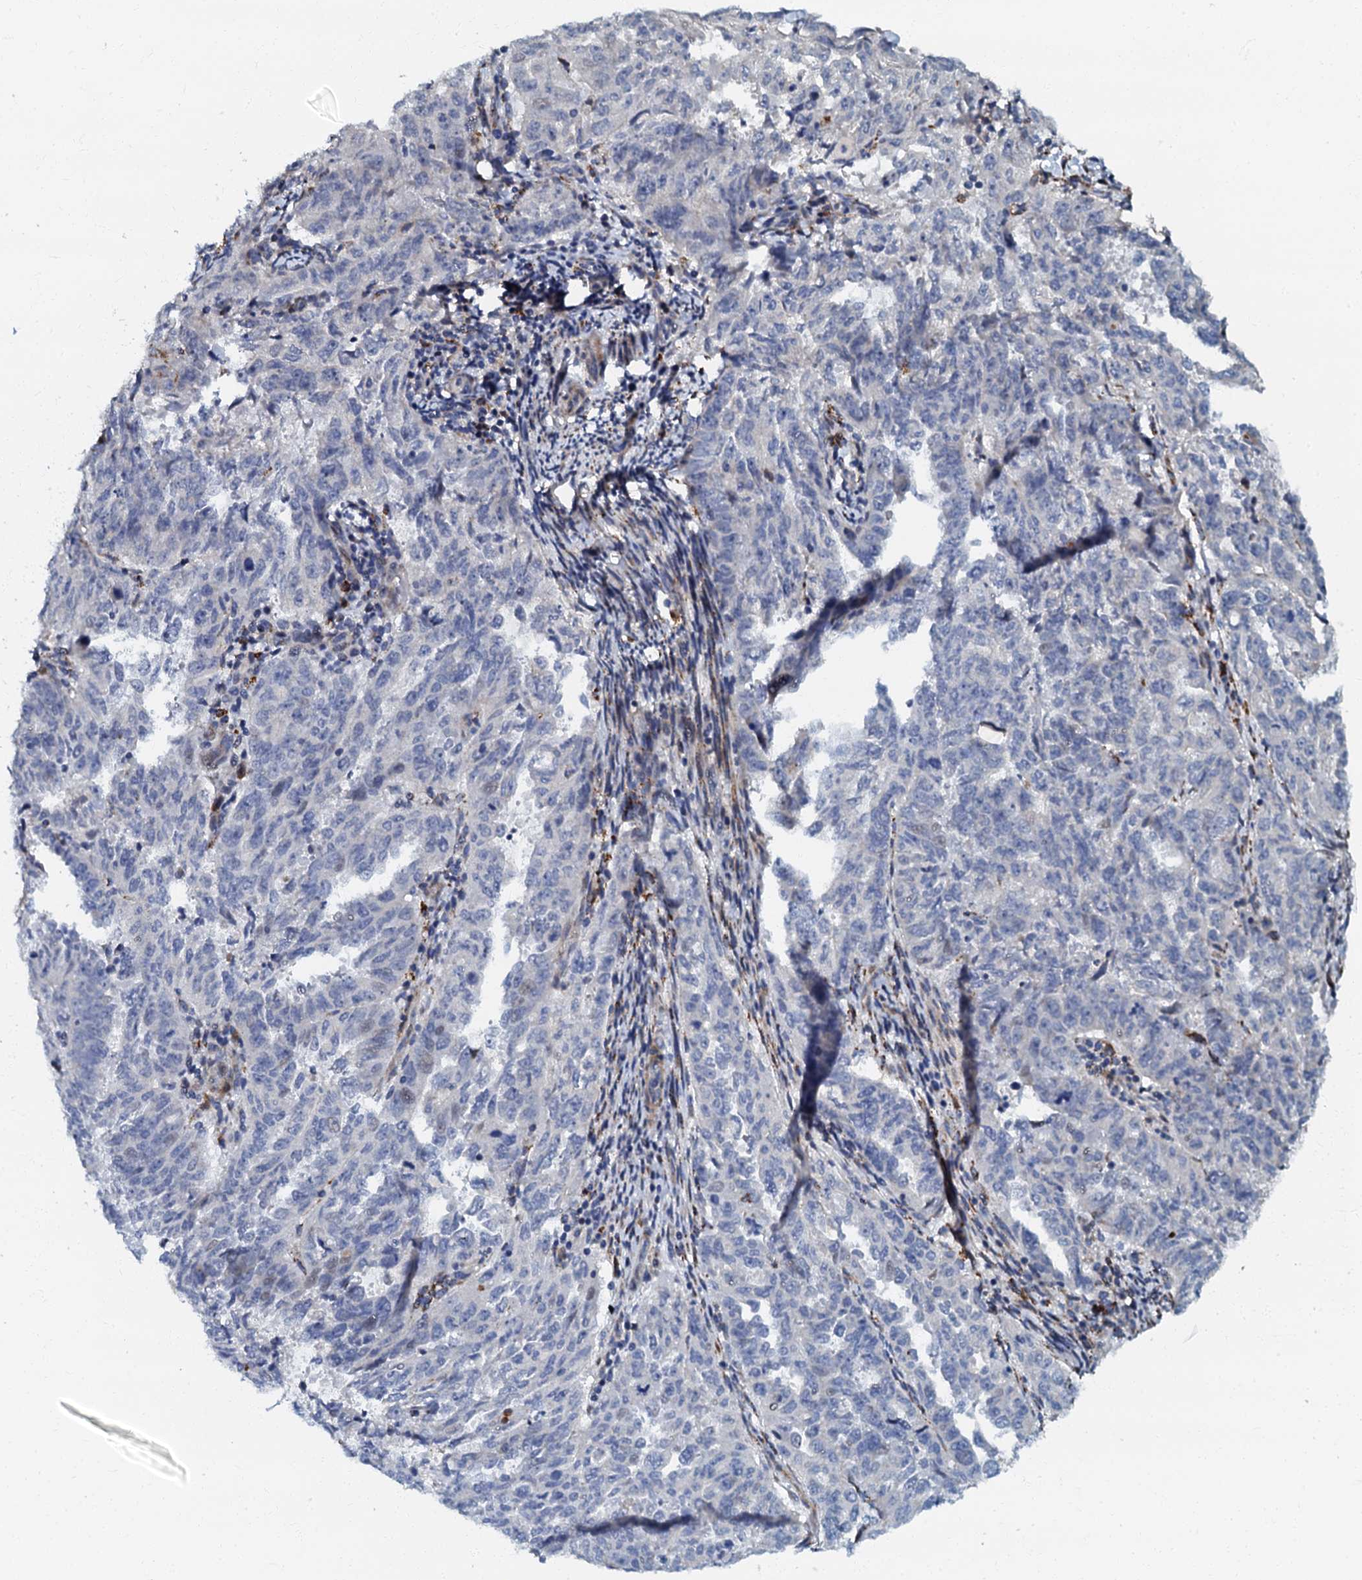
{"staining": {"intensity": "negative", "quantity": "none", "location": "none"}, "tissue": "endometrial cancer", "cell_type": "Tumor cells", "image_type": "cancer", "snomed": [{"axis": "morphology", "description": "Adenocarcinoma, NOS"}, {"axis": "topography", "description": "Endometrium"}], "caption": "Tumor cells are negative for protein expression in human endometrial cancer (adenocarcinoma). The staining is performed using DAB (3,3'-diaminobenzidine) brown chromogen with nuclei counter-stained in using hematoxylin.", "gene": "OLAH", "patient": {"sex": "female", "age": 65}}